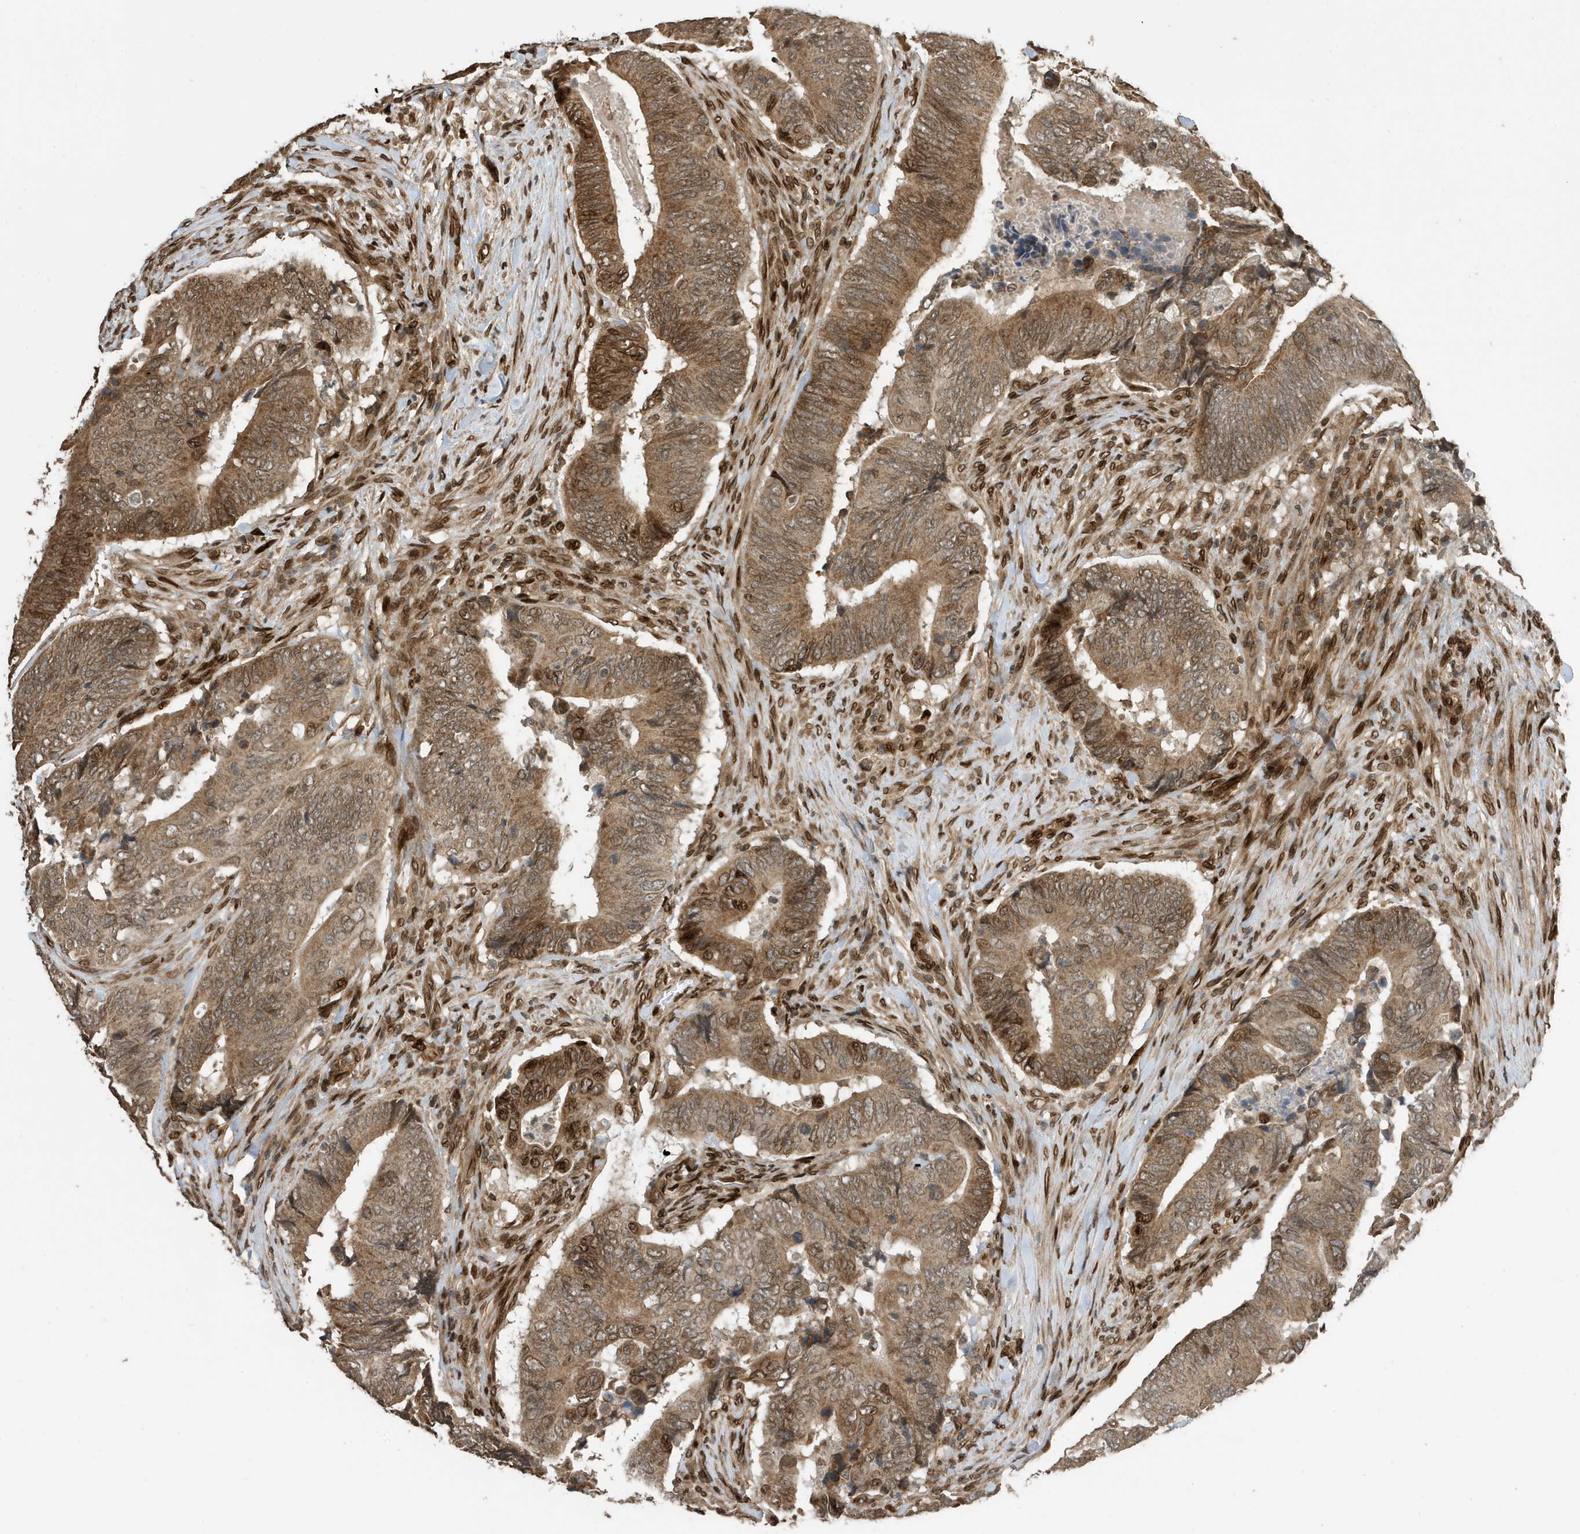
{"staining": {"intensity": "moderate", "quantity": ">75%", "location": "cytoplasmic/membranous,nuclear"}, "tissue": "colorectal cancer", "cell_type": "Tumor cells", "image_type": "cancer", "snomed": [{"axis": "morphology", "description": "Normal tissue, NOS"}, {"axis": "morphology", "description": "Adenocarcinoma, NOS"}, {"axis": "topography", "description": "Colon"}], "caption": "Human colorectal adenocarcinoma stained for a protein (brown) demonstrates moderate cytoplasmic/membranous and nuclear positive staining in about >75% of tumor cells.", "gene": "DUSP18", "patient": {"sex": "male", "age": 56}}